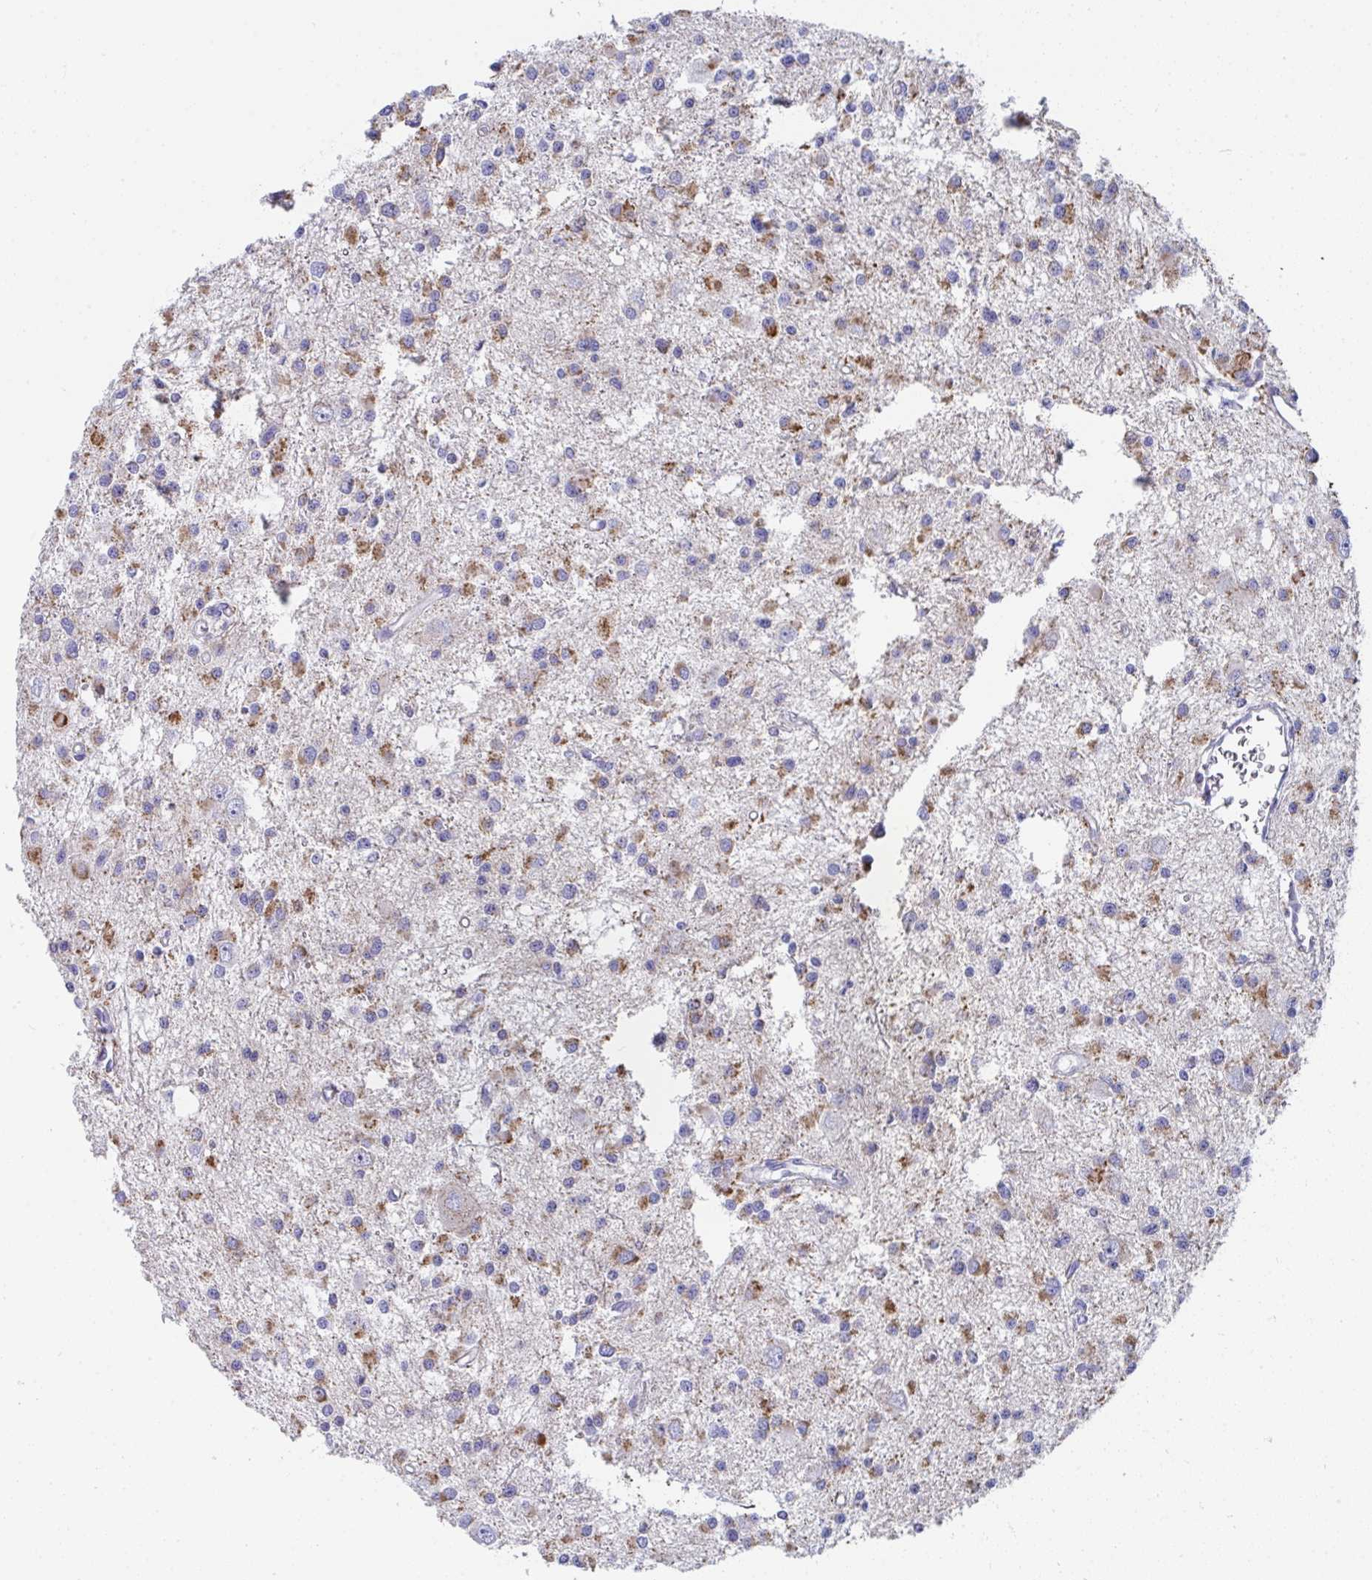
{"staining": {"intensity": "moderate", "quantity": "25%-75%", "location": "cytoplasmic/membranous"}, "tissue": "glioma", "cell_type": "Tumor cells", "image_type": "cancer", "snomed": [{"axis": "morphology", "description": "Glioma, malignant, High grade"}, {"axis": "topography", "description": "Brain"}], "caption": "A high-resolution micrograph shows IHC staining of malignant glioma (high-grade), which demonstrates moderate cytoplasmic/membranous expression in about 25%-75% of tumor cells.", "gene": "AIFM1", "patient": {"sex": "male", "age": 54}}